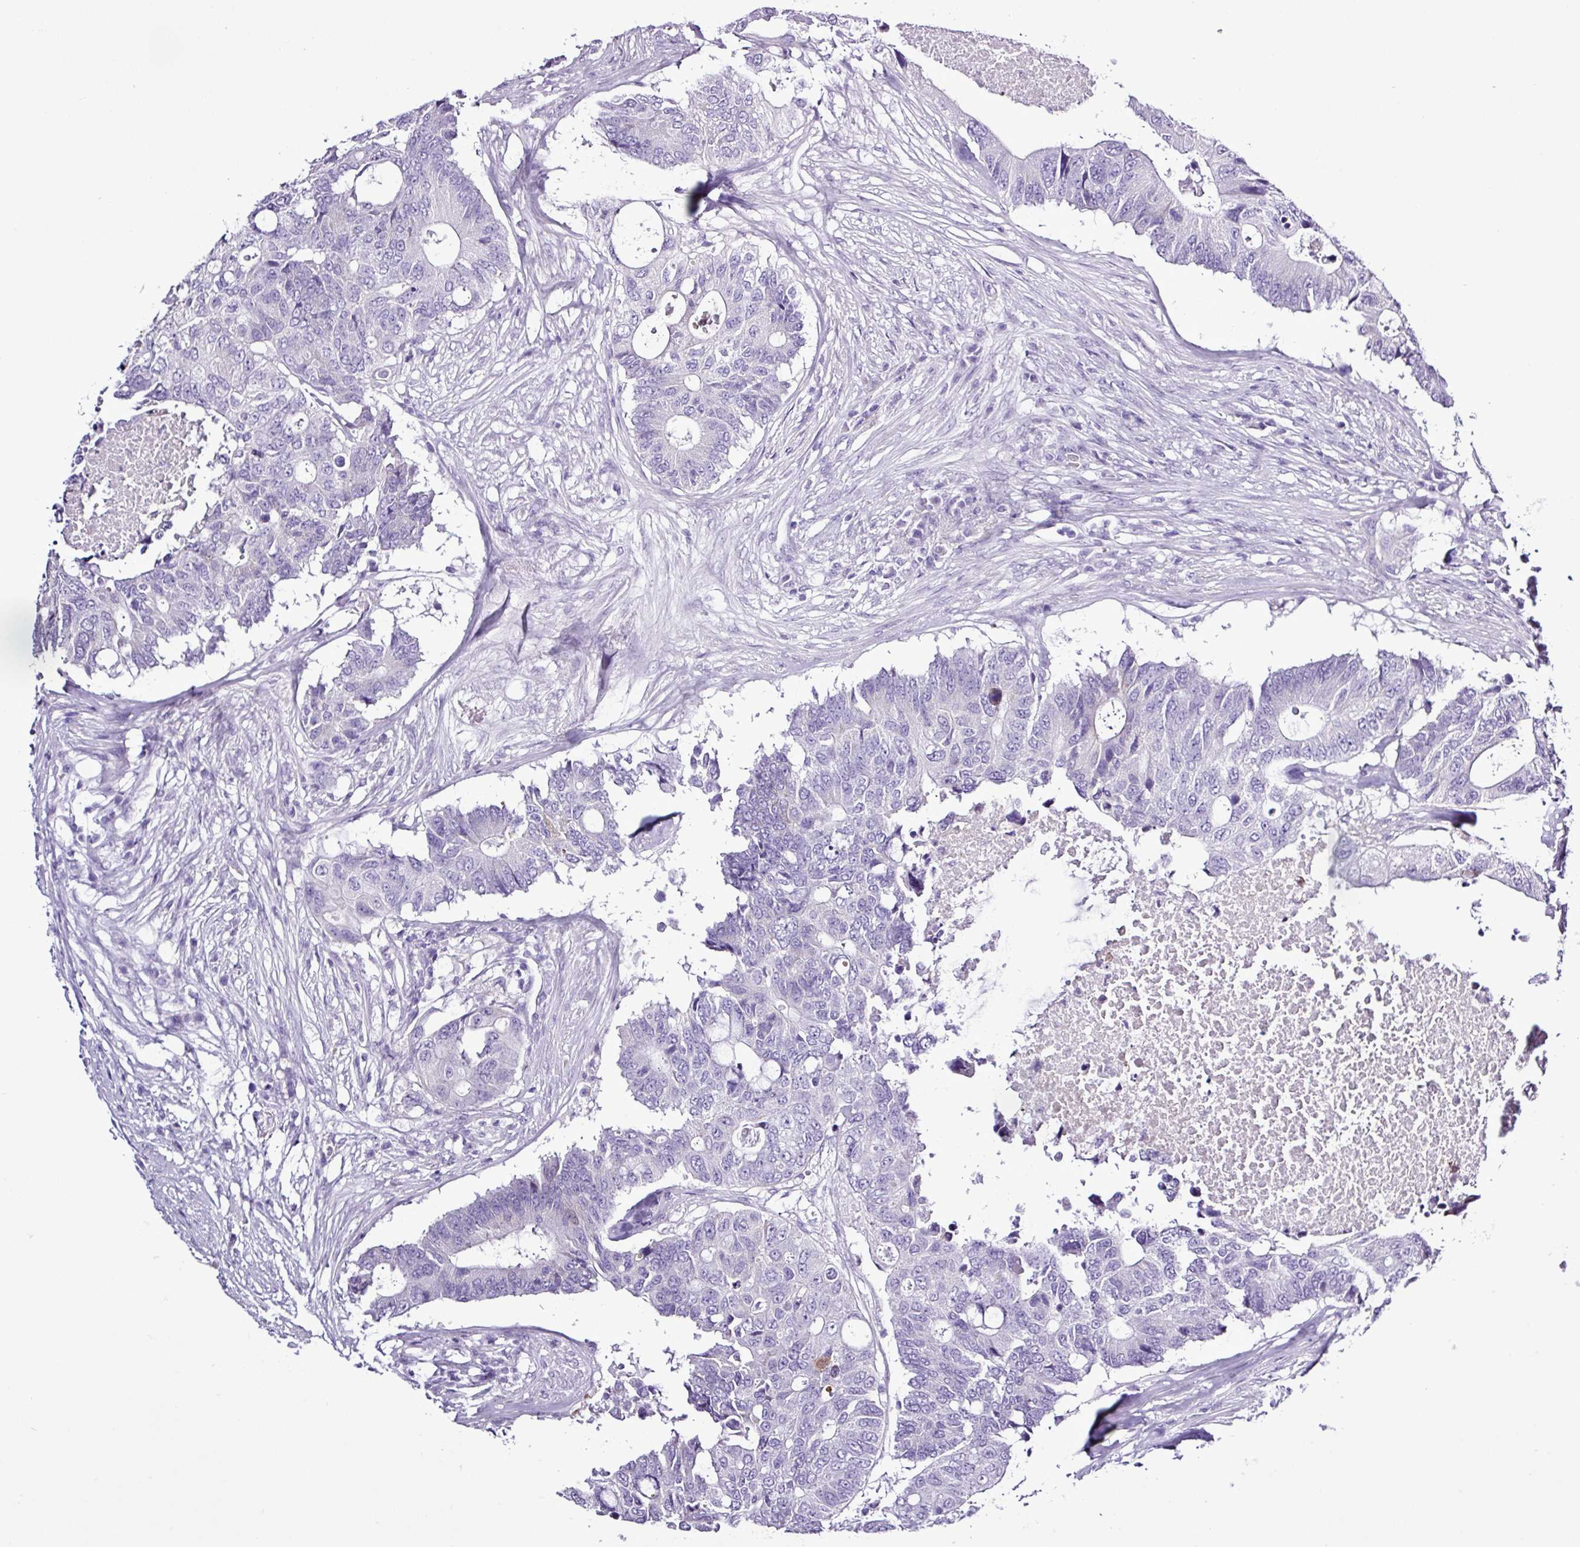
{"staining": {"intensity": "negative", "quantity": "none", "location": "none"}, "tissue": "colorectal cancer", "cell_type": "Tumor cells", "image_type": "cancer", "snomed": [{"axis": "morphology", "description": "Adenocarcinoma, NOS"}, {"axis": "topography", "description": "Colon"}], "caption": "Photomicrograph shows no protein staining in tumor cells of colorectal cancer tissue. (DAB immunohistochemistry (IHC) with hematoxylin counter stain).", "gene": "ALDH3A1", "patient": {"sex": "male", "age": 71}}